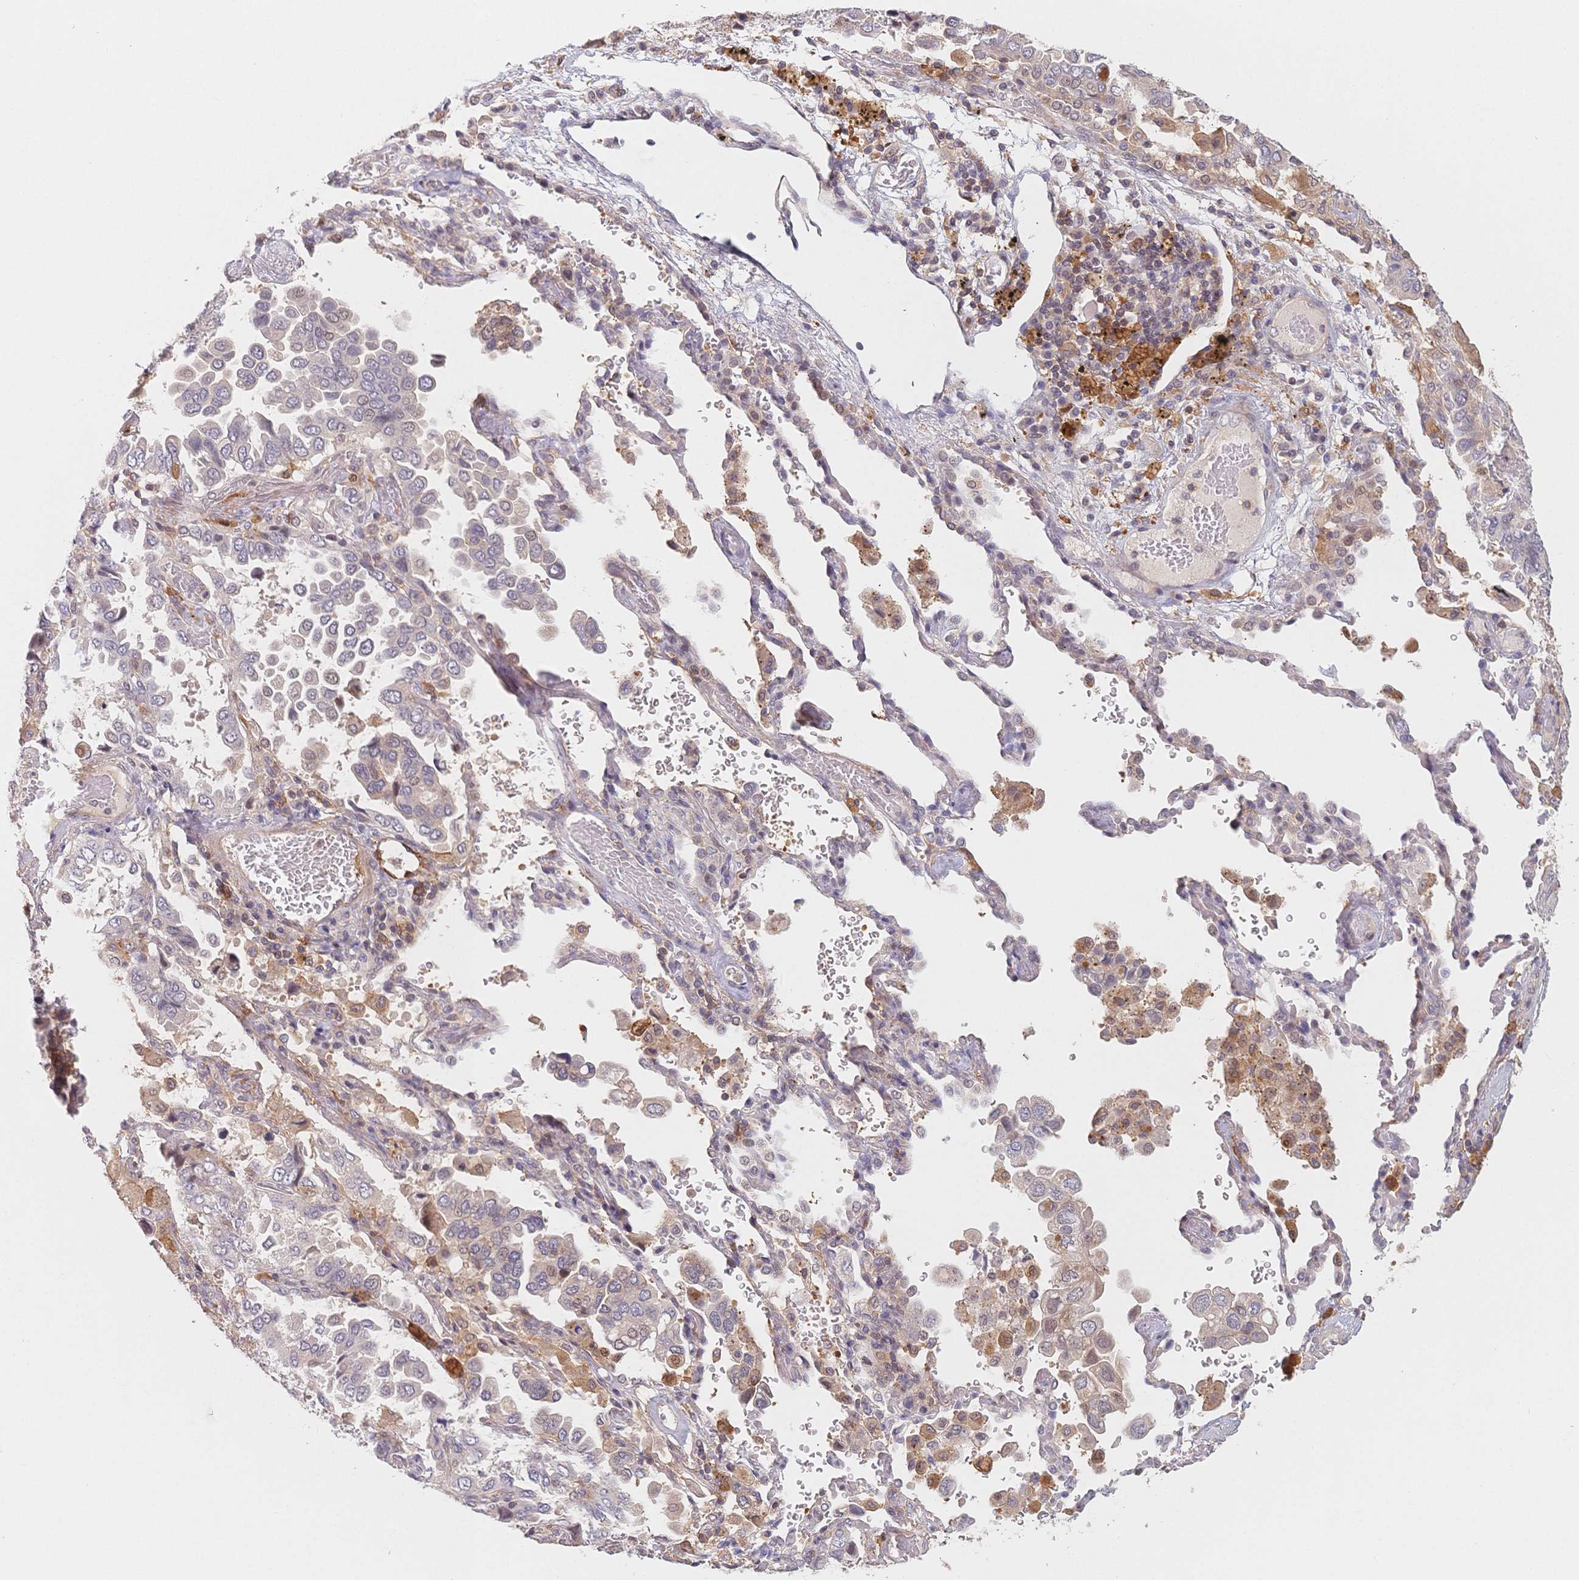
{"staining": {"intensity": "moderate", "quantity": "<25%", "location": "cytoplasmic/membranous"}, "tissue": "lung cancer", "cell_type": "Tumor cells", "image_type": "cancer", "snomed": [{"axis": "morphology", "description": "Aneuploidy"}, {"axis": "morphology", "description": "Adenocarcinoma, NOS"}, {"axis": "morphology", "description": "Adenocarcinoma, metastatic, NOS"}, {"axis": "topography", "description": "Lymph node"}, {"axis": "topography", "description": "Lung"}], "caption": "Immunohistochemical staining of human lung cancer (metastatic adenocarcinoma) displays low levels of moderate cytoplasmic/membranous positivity in about <25% of tumor cells.", "gene": "C12orf75", "patient": {"sex": "female", "age": 48}}